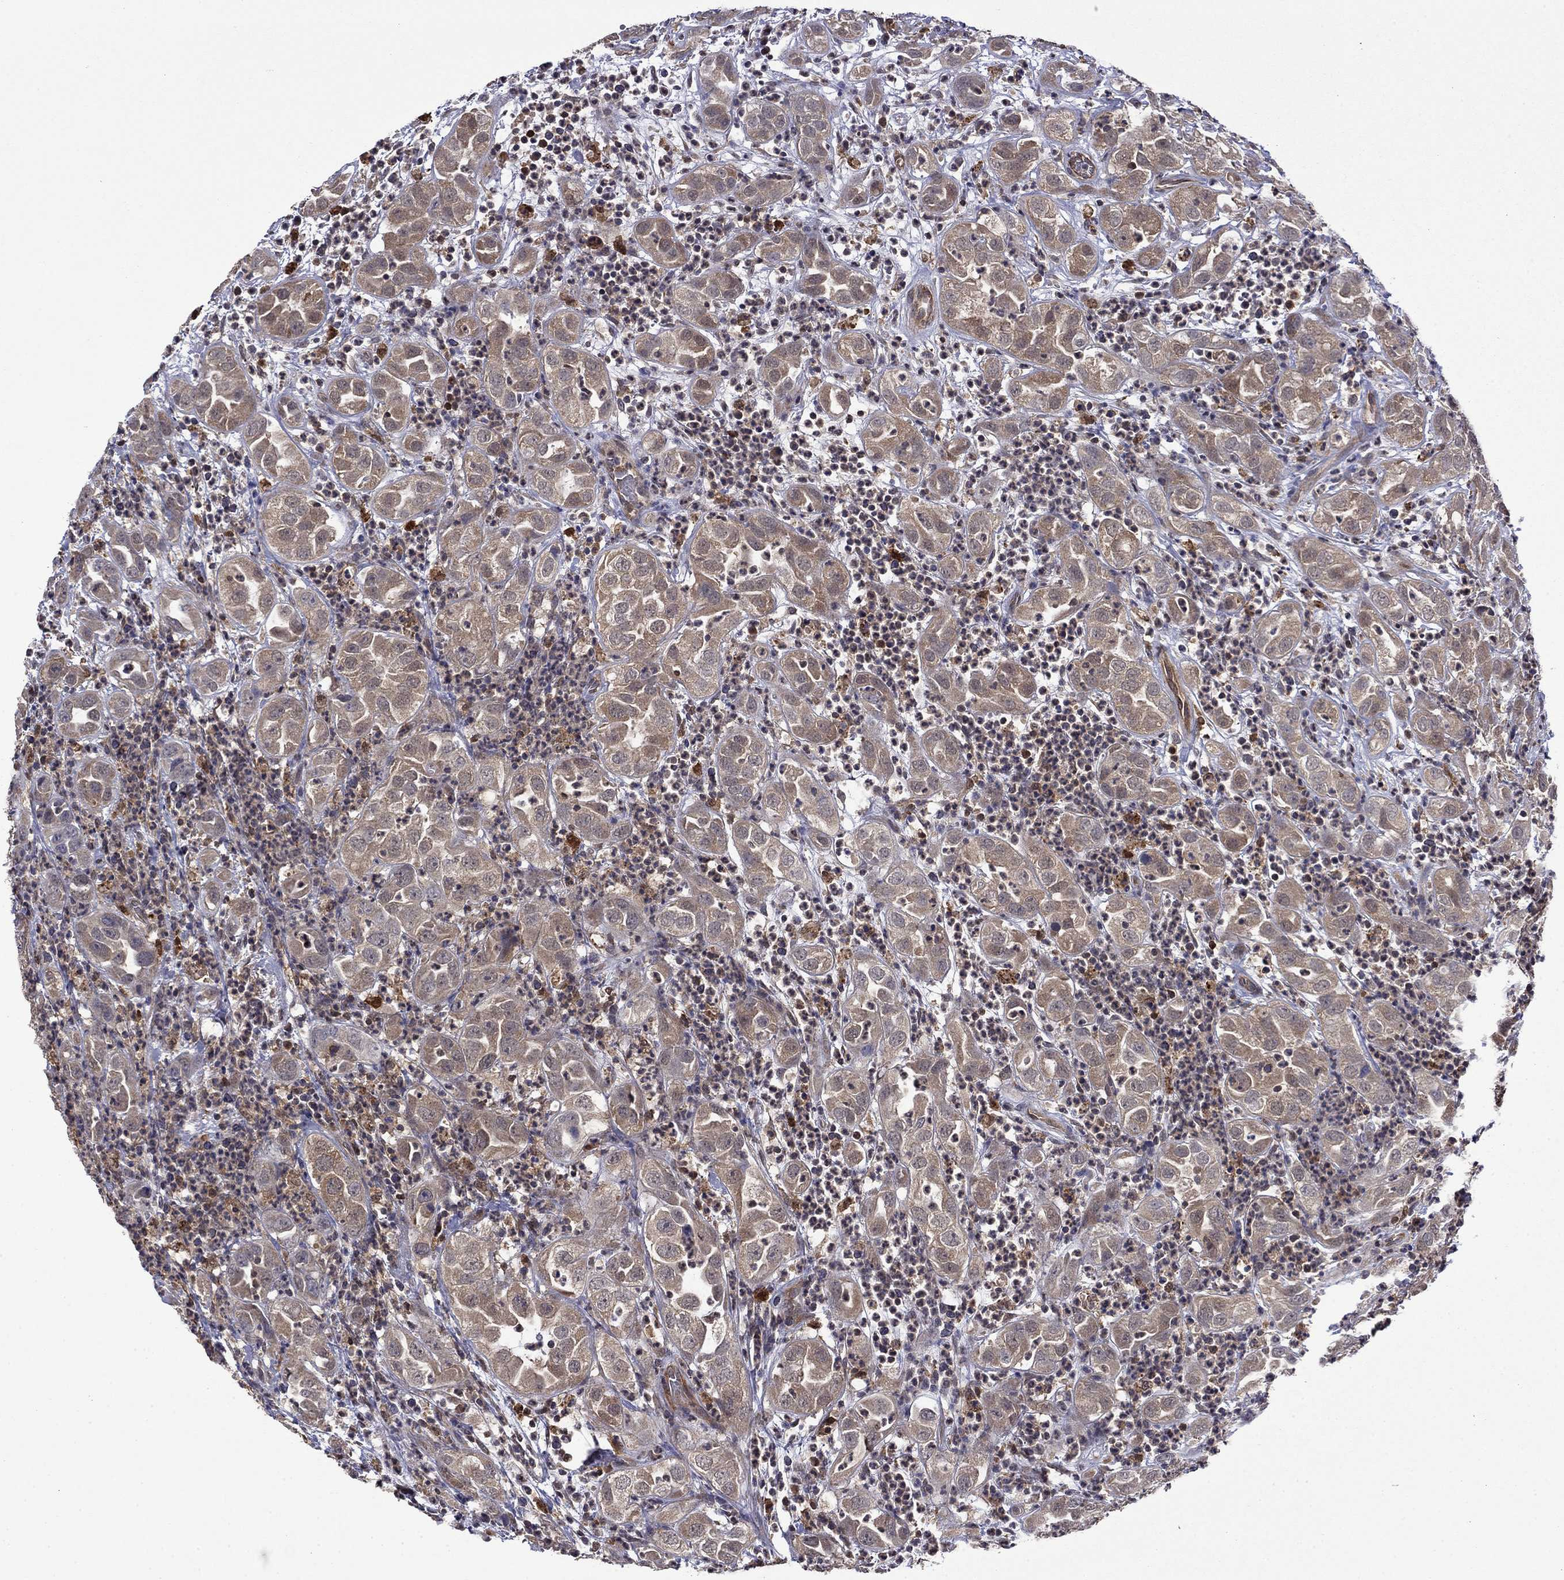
{"staining": {"intensity": "negative", "quantity": "none", "location": "none"}, "tissue": "urothelial cancer", "cell_type": "Tumor cells", "image_type": "cancer", "snomed": [{"axis": "morphology", "description": "Urothelial carcinoma, High grade"}, {"axis": "topography", "description": "Urinary bladder"}], "caption": "There is no significant positivity in tumor cells of high-grade urothelial carcinoma.", "gene": "TPMT", "patient": {"sex": "female", "age": 41}}